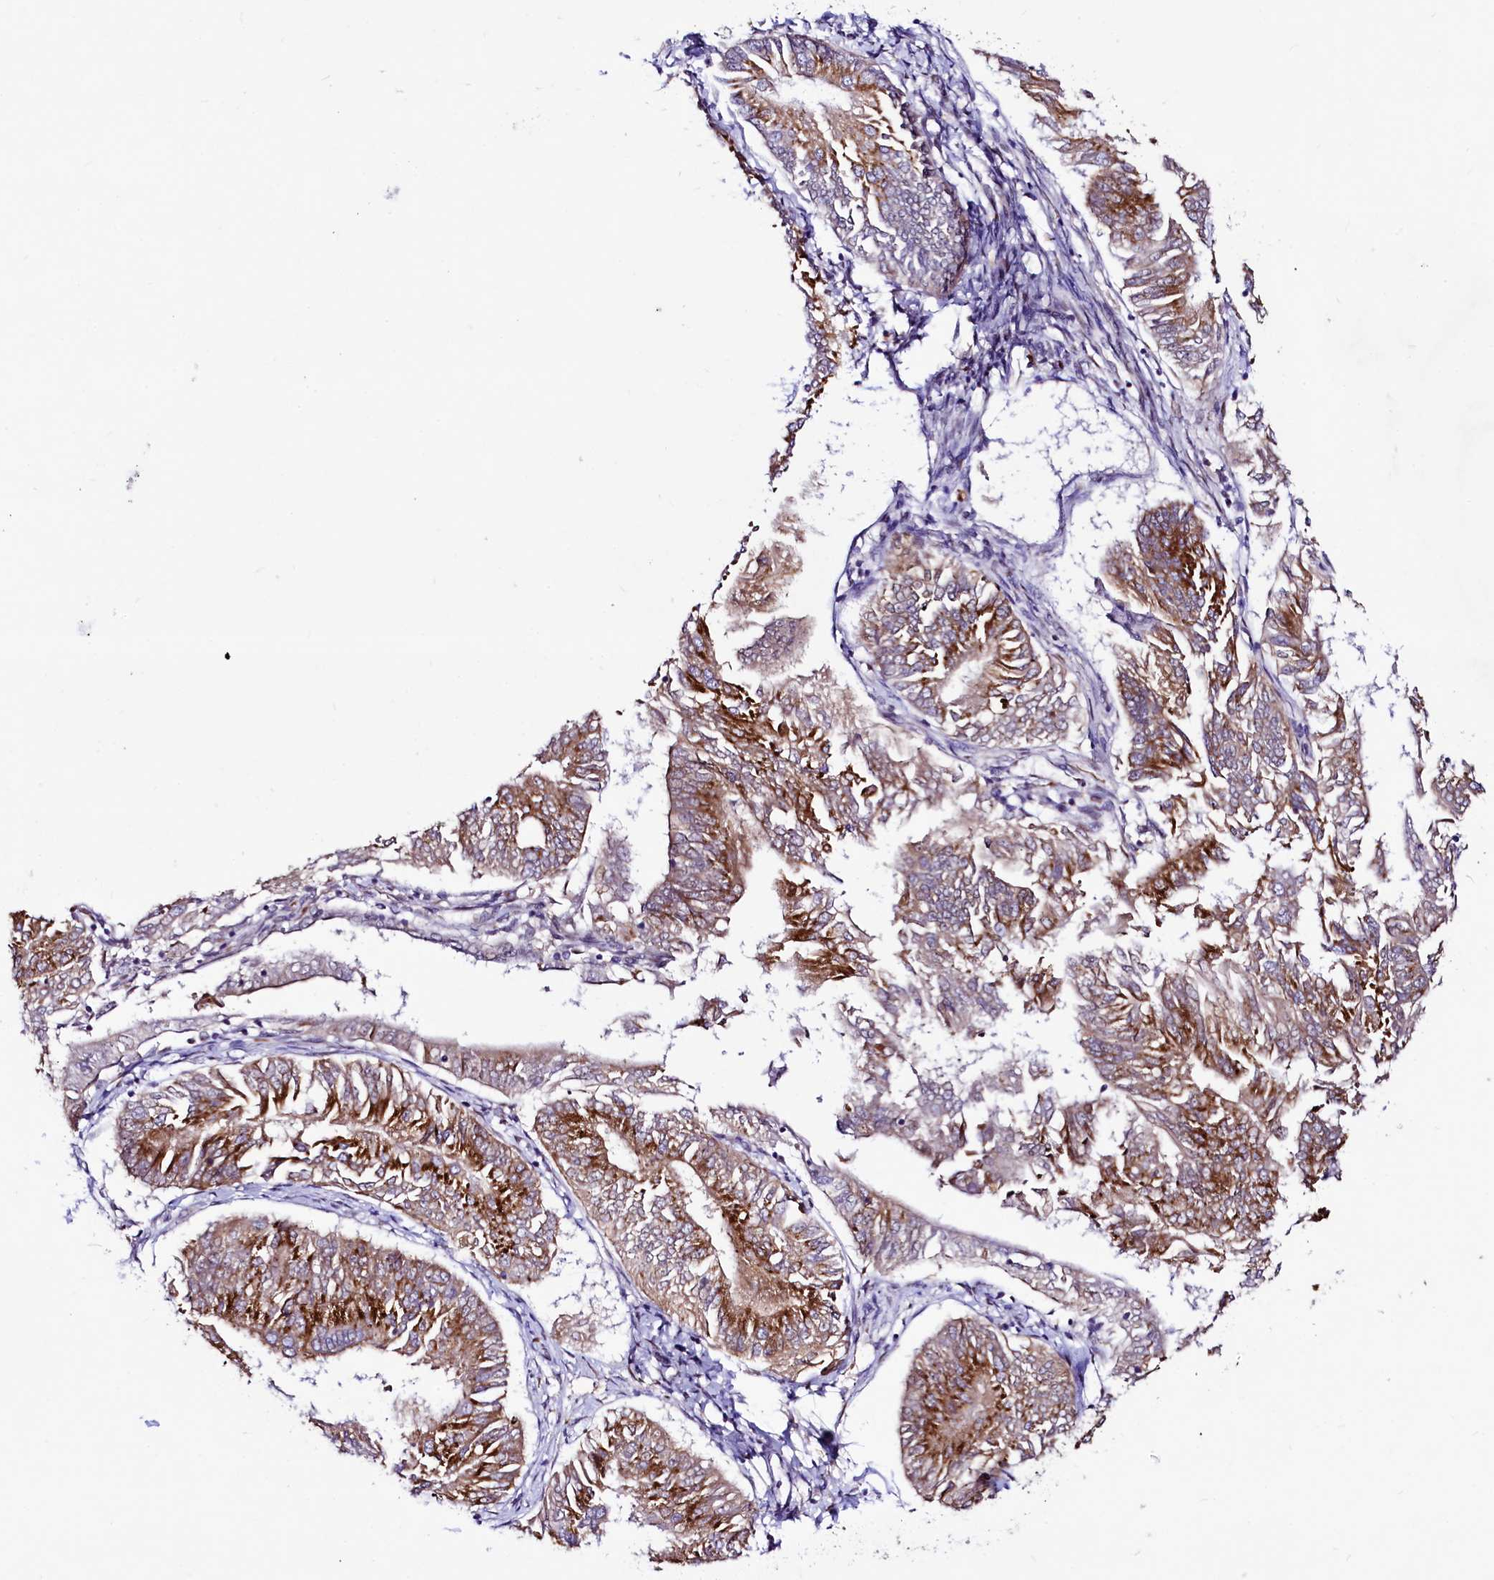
{"staining": {"intensity": "strong", "quantity": "25%-75%", "location": "cytoplasmic/membranous"}, "tissue": "endometrial cancer", "cell_type": "Tumor cells", "image_type": "cancer", "snomed": [{"axis": "morphology", "description": "Adenocarcinoma, NOS"}, {"axis": "topography", "description": "Endometrium"}], "caption": "Human adenocarcinoma (endometrial) stained with a protein marker displays strong staining in tumor cells.", "gene": "LEUTX", "patient": {"sex": "female", "age": 58}}